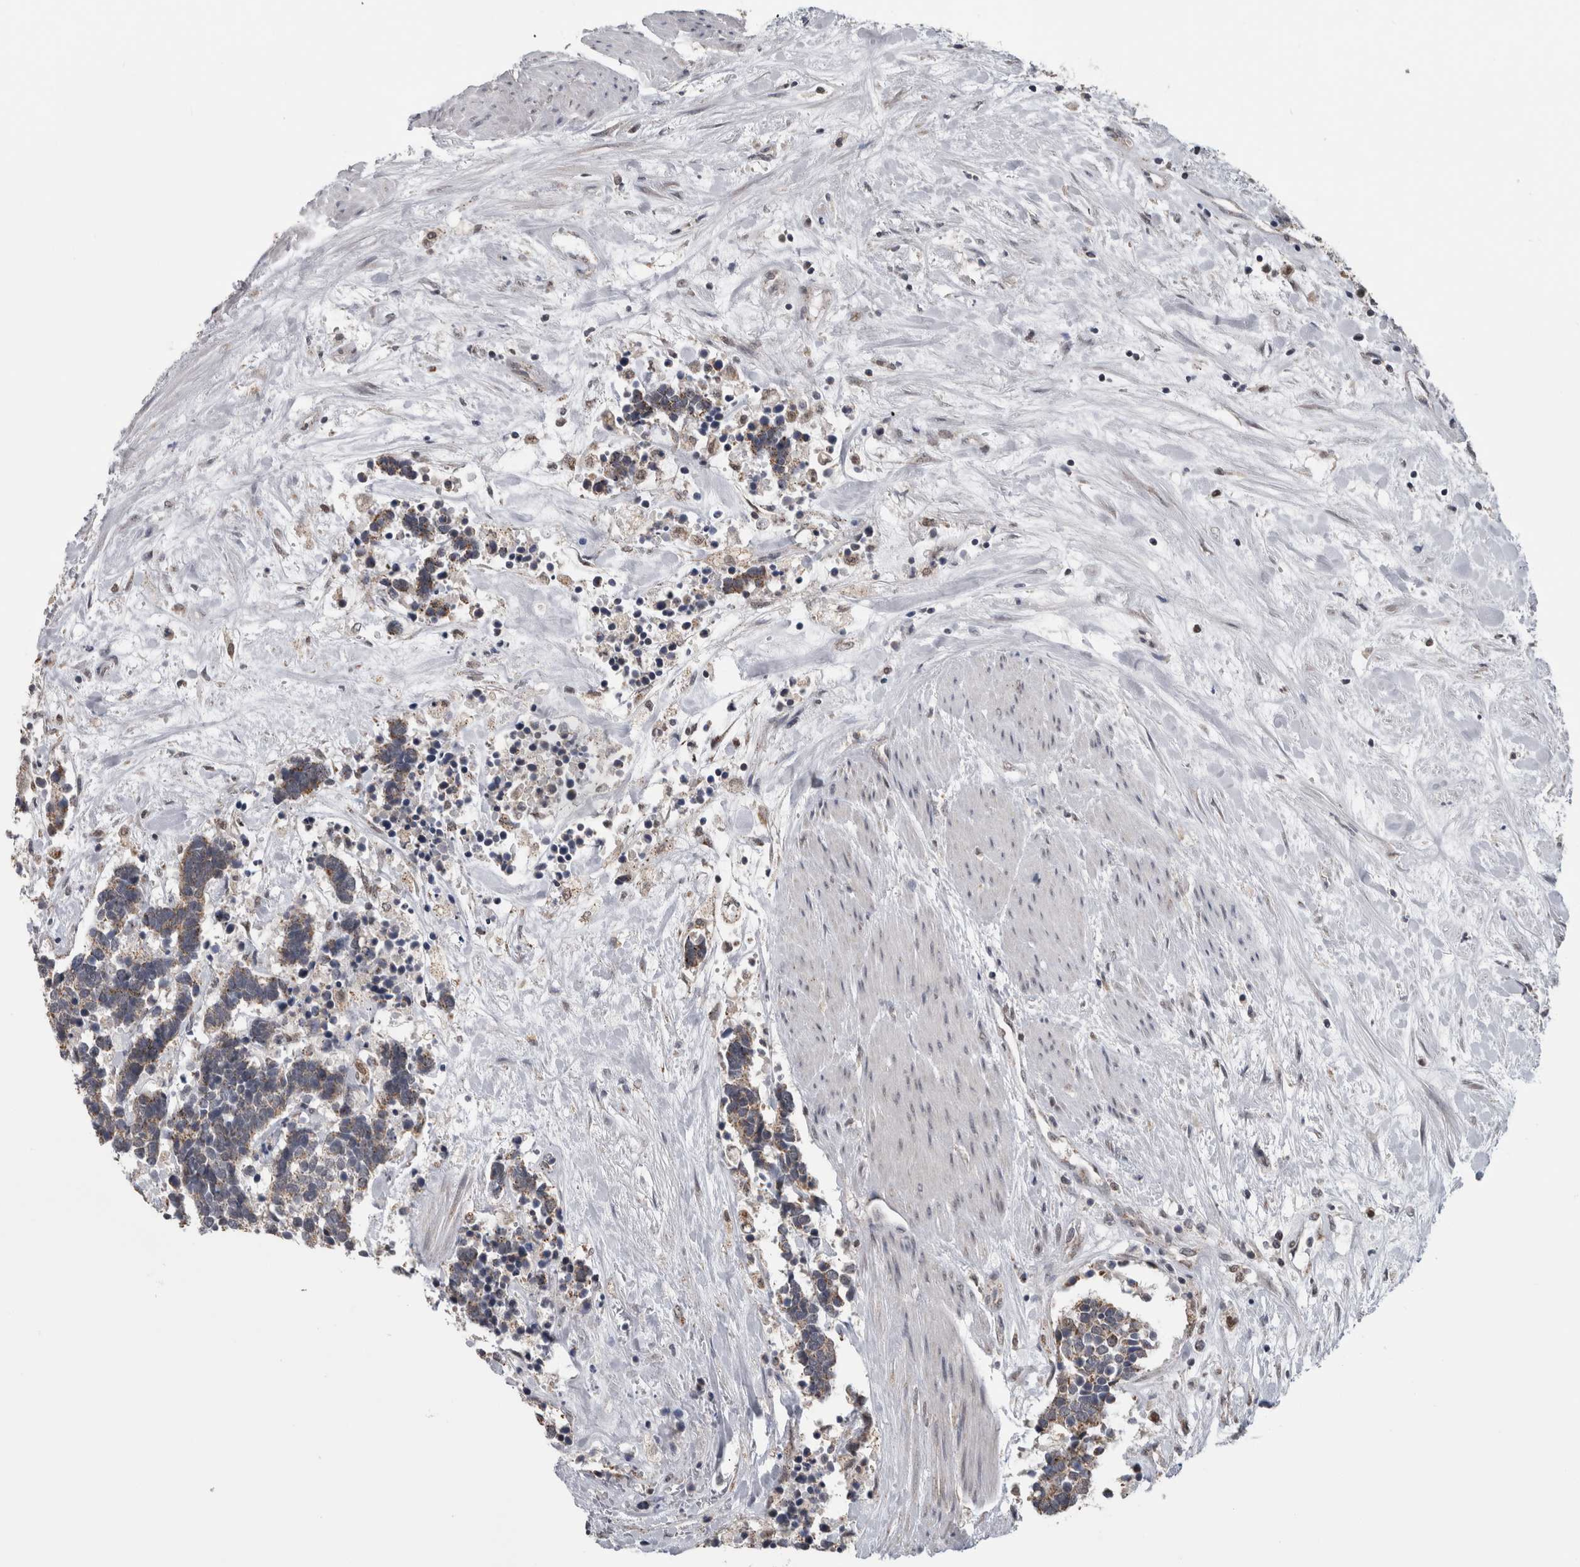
{"staining": {"intensity": "weak", "quantity": "<25%", "location": "cytoplasmic/membranous"}, "tissue": "carcinoid", "cell_type": "Tumor cells", "image_type": "cancer", "snomed": [{"axis": "morphology", "description": "Carcinoma, NOS"}, {"axis": "morphology", "description": "Carcinoid, malignant, NOS"}, {"axis": "topography", "description": "Urinary bladder"}], "caption": "A micrograph of malignant carcinoid stained for a protein shows no brown staining in tumor cells. Brightfield microscopy of IHC stained with DAB (3,3'-diaminobenzidine) (brown) and hematoxylin (blue), captured at high magnification.", "gene": "OR2K2", "patient": {"sex": "male", "age": 57}}